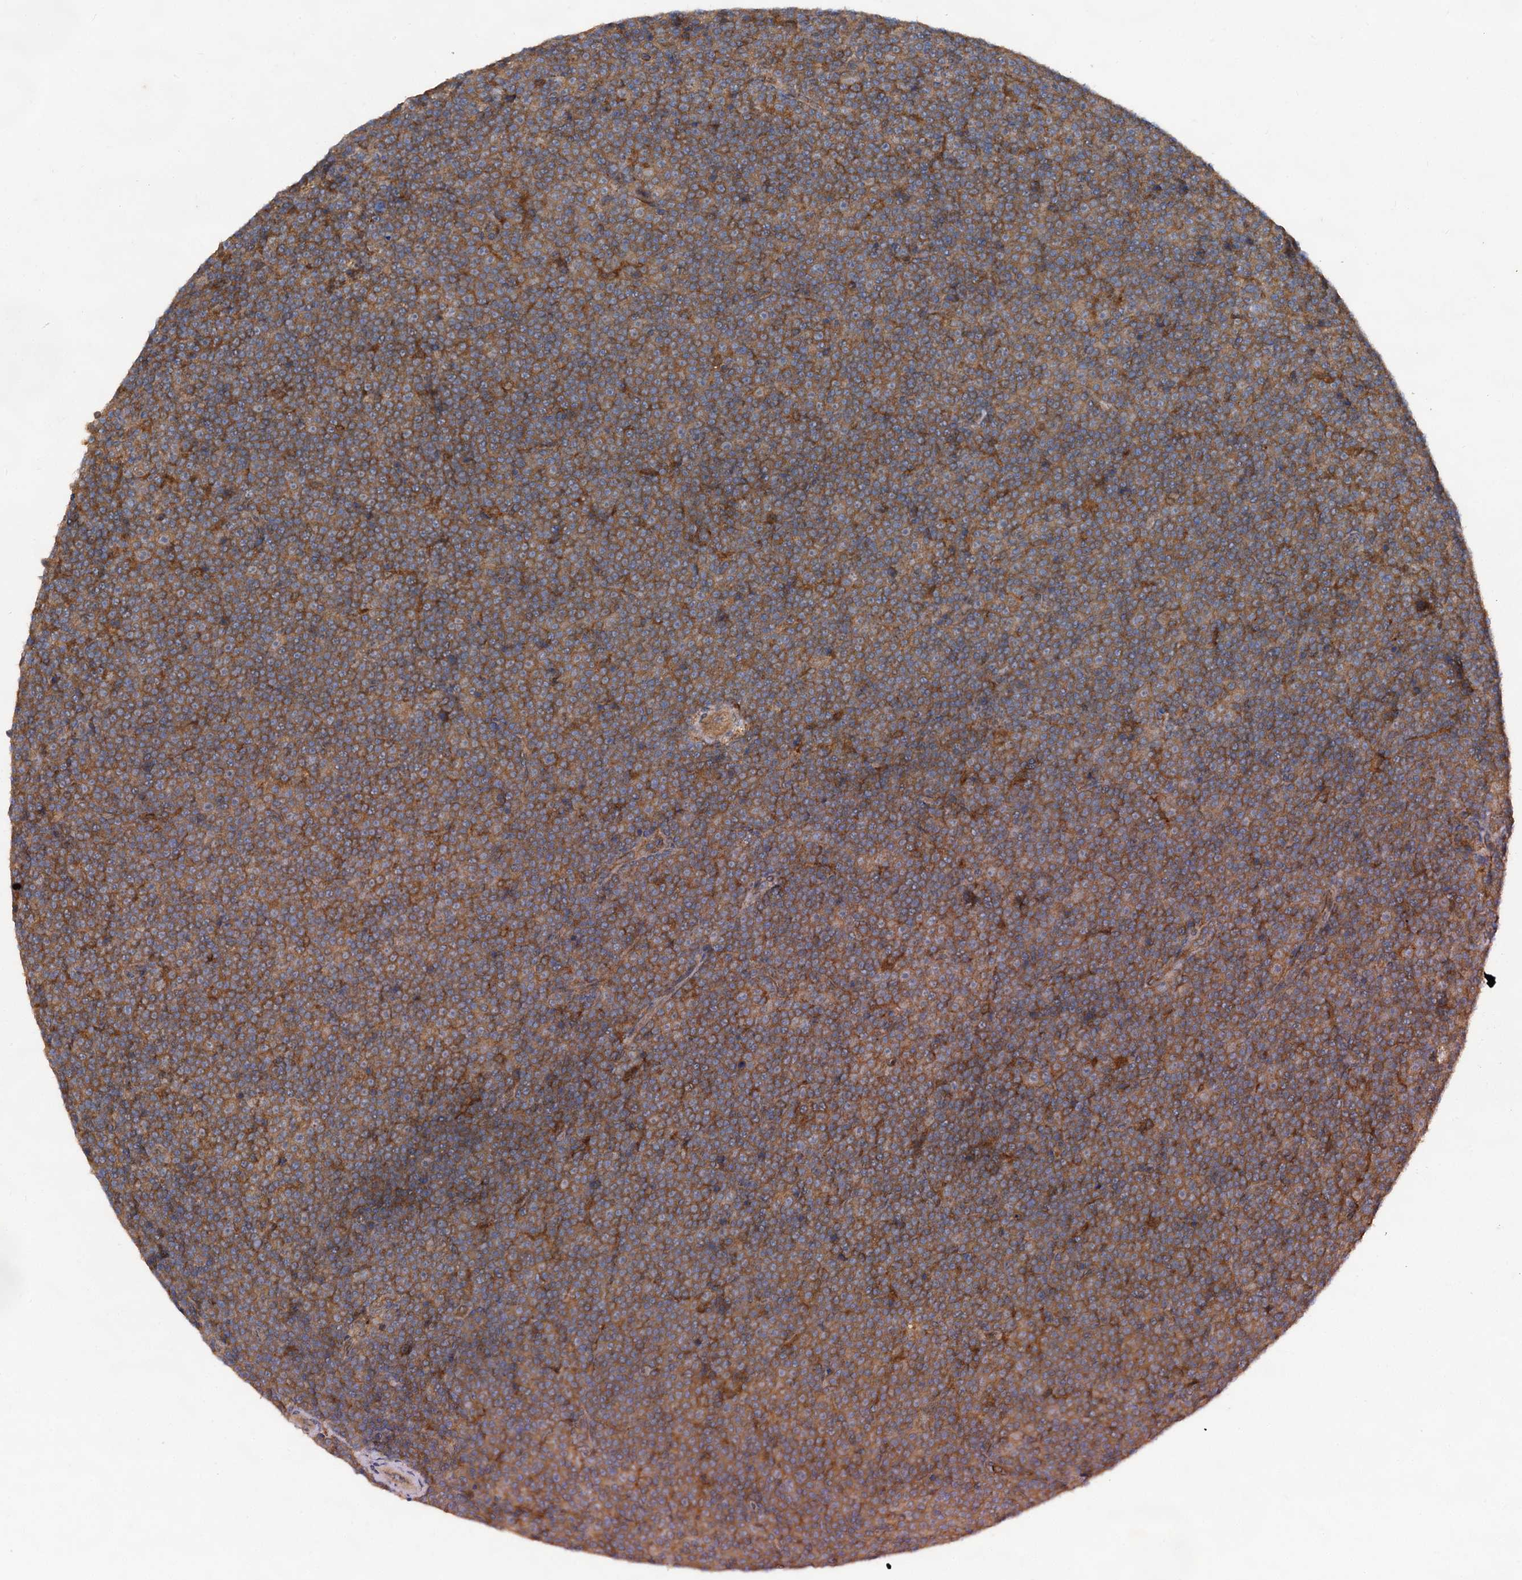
{"staining": {"intensity": "moderate", "quantity": ">75%", "location": "cytoplasmic/membranous"}, "tissue": "lymphoma", "cell_type": "Tumor cells", "image_type": "cancer", "snomed": [{"axis": "morphology", "description": "Malignant lymphoma, non-Hodgkin's type, Low grade"}, {"axis": "topography", "description": "Lymph node"}], "caption": "This is a micrograph of immunohistochemistry (IHC) staining of lymphoma, which shows moderate staining in the cytoplasmic/membranous of tumor cells.", "gene": "VPS29", "patient": {"sex": "female", "age": 67}}